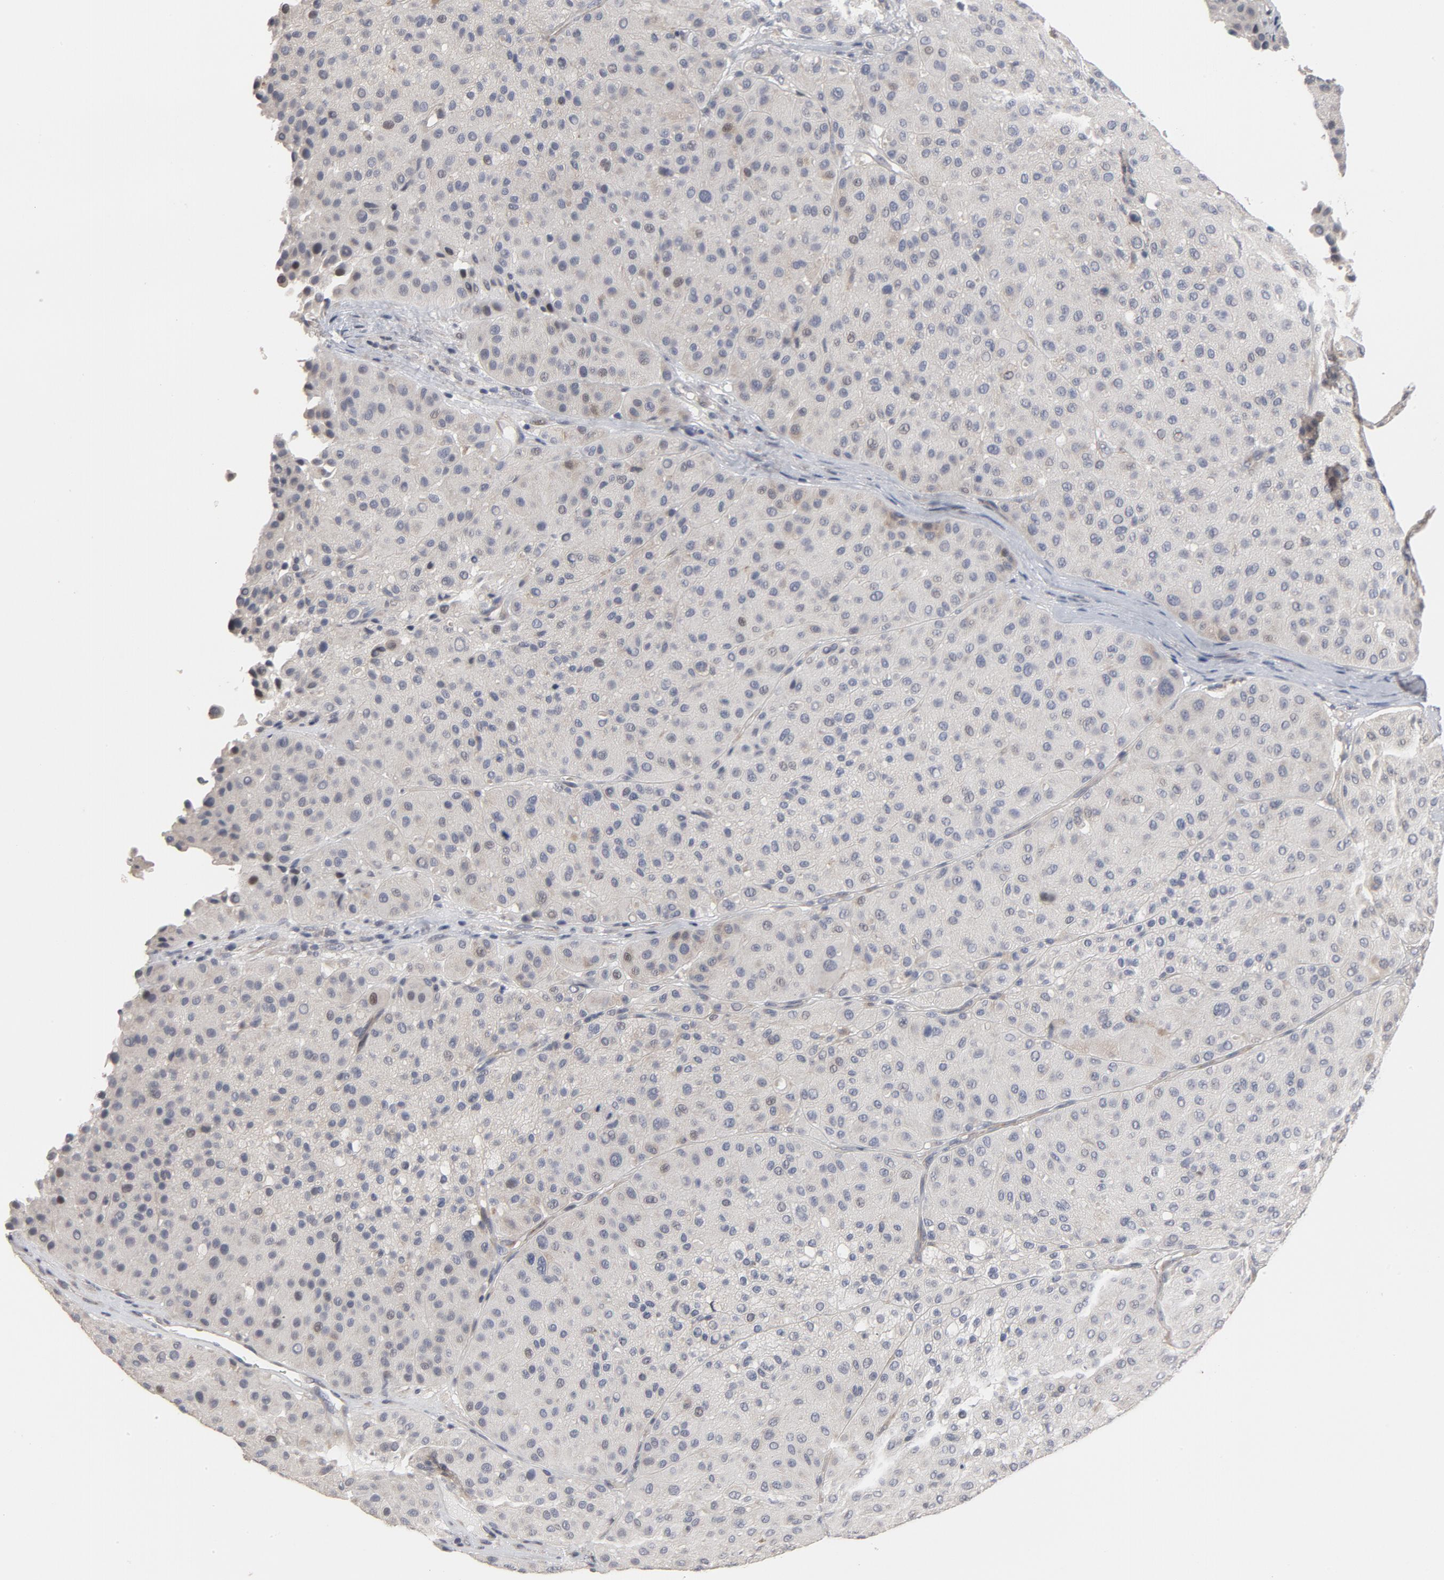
{"staining": {"intensity": "negative", "quantity": "none", "location": "none"}, "tissue": "melanoma", "cell_type": "Tumor cells", "image_type": "cancer", "snomed": [{"axis": "morphology", "description": "Normal tissue, NOS"}, {"axis": "morphology", "description": "Malignant melanoma, Metastatic site"}, {"axis": "topography", "description": "Skin"}], "caption": "The photomicrograph exhibits no significant positivity in tumor cells of melanoma.", "gene": "PPP1R1B", "patient": {"sex": "male", "age": 41}}